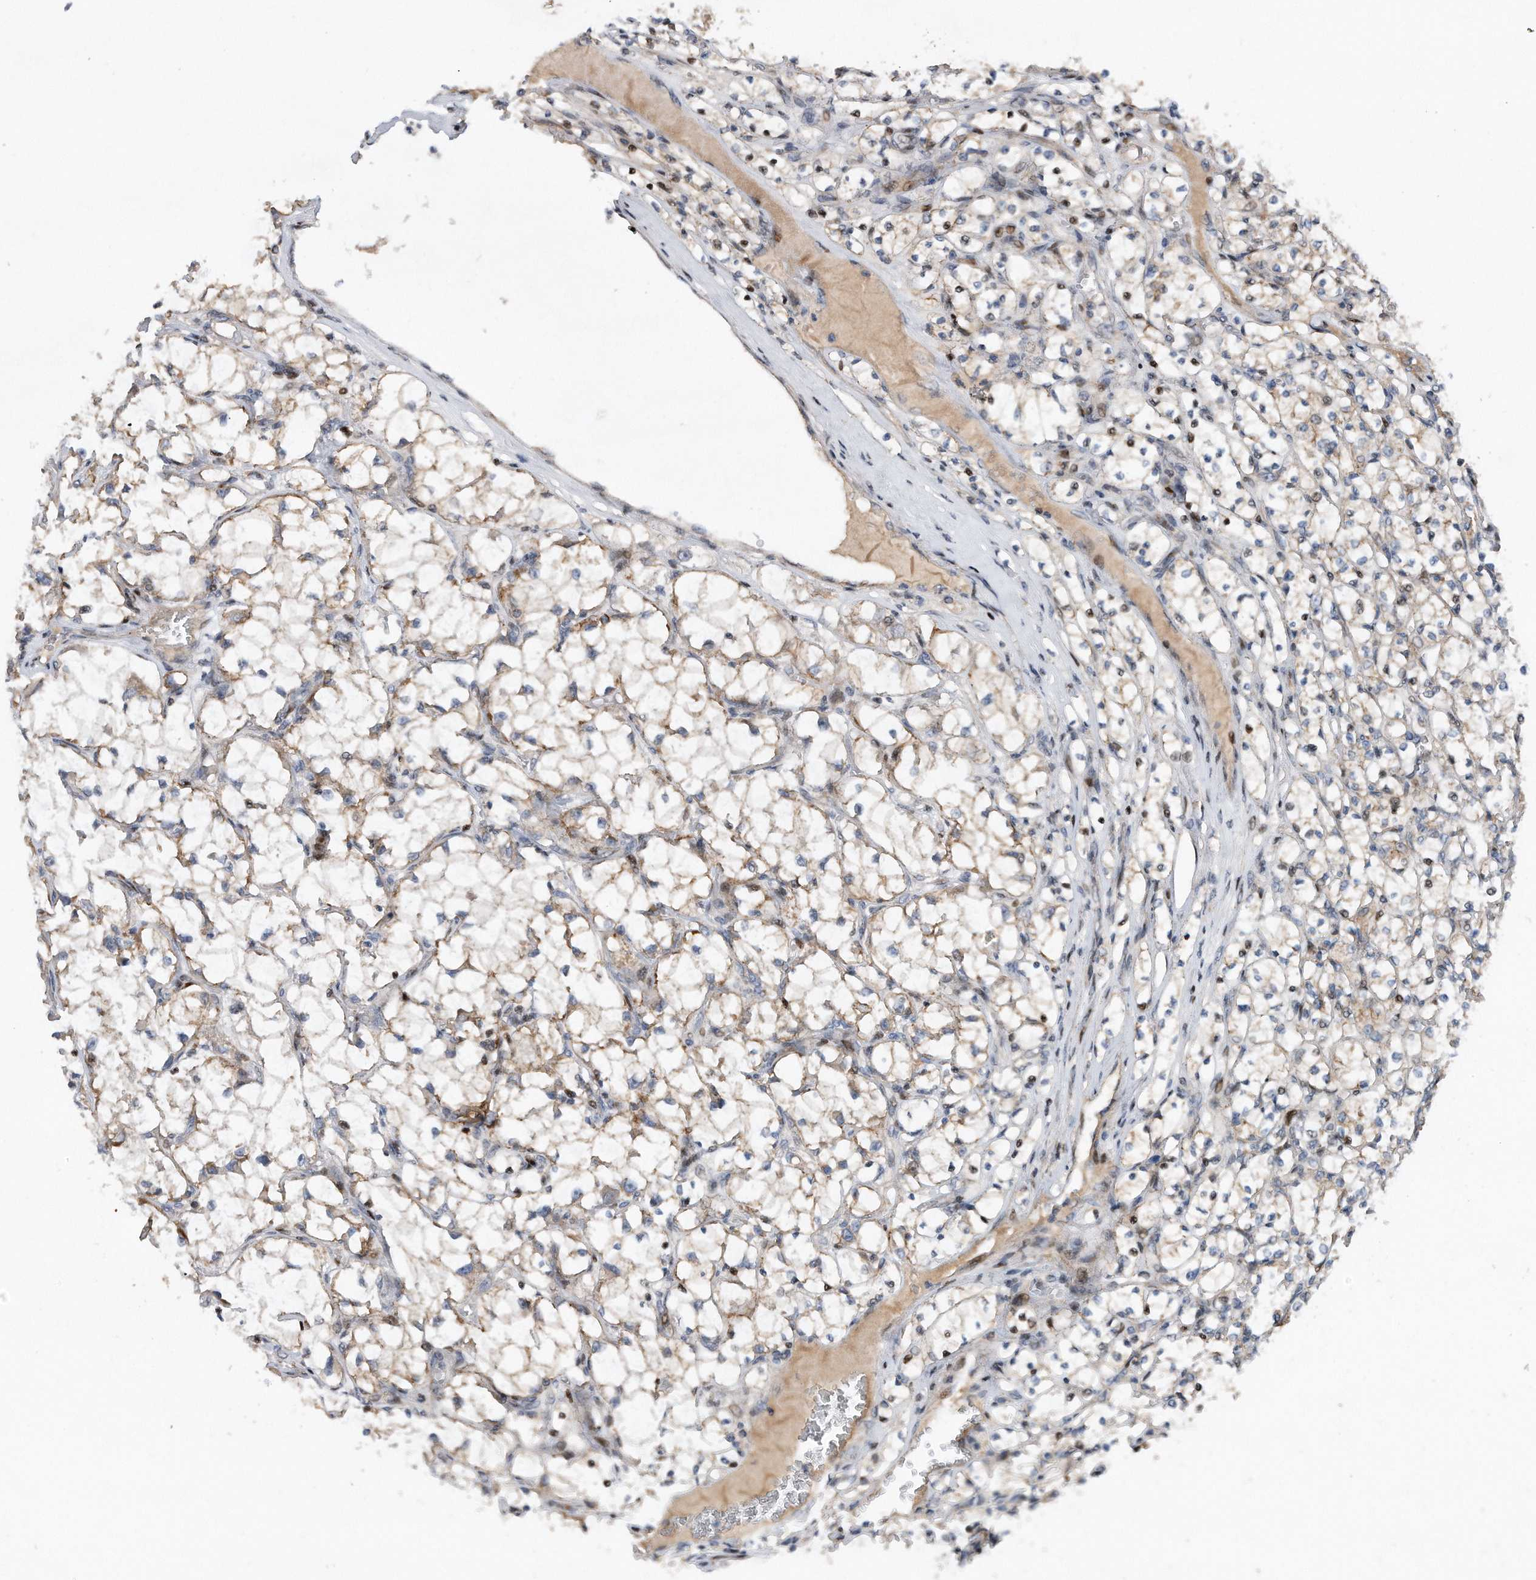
{"staining": {"intensity": "negative", "quantity": "none", "location": "none"}, "tissue": "renal cancer", "cell_type": "Tumor cells", "image_type": "cancer", "snomed": [{"axis": "morphology", "description": "Adenocarcinoma, NOS"}, {"axis": "topography", "description": "Kidney"}], "caption": "High power microscopy histopathology image of an IHC histopathology image of renal cancer (adenocarcinoma), revealing no significant expression in tumor cells. The staining was performed using DAB to visualize the protein expression in brown, while the nuclei were stained in blue with hematoxylin (Magnification: 20x).", "gene": "CDH12", "patient": {"sex": "female", "age": 69}}